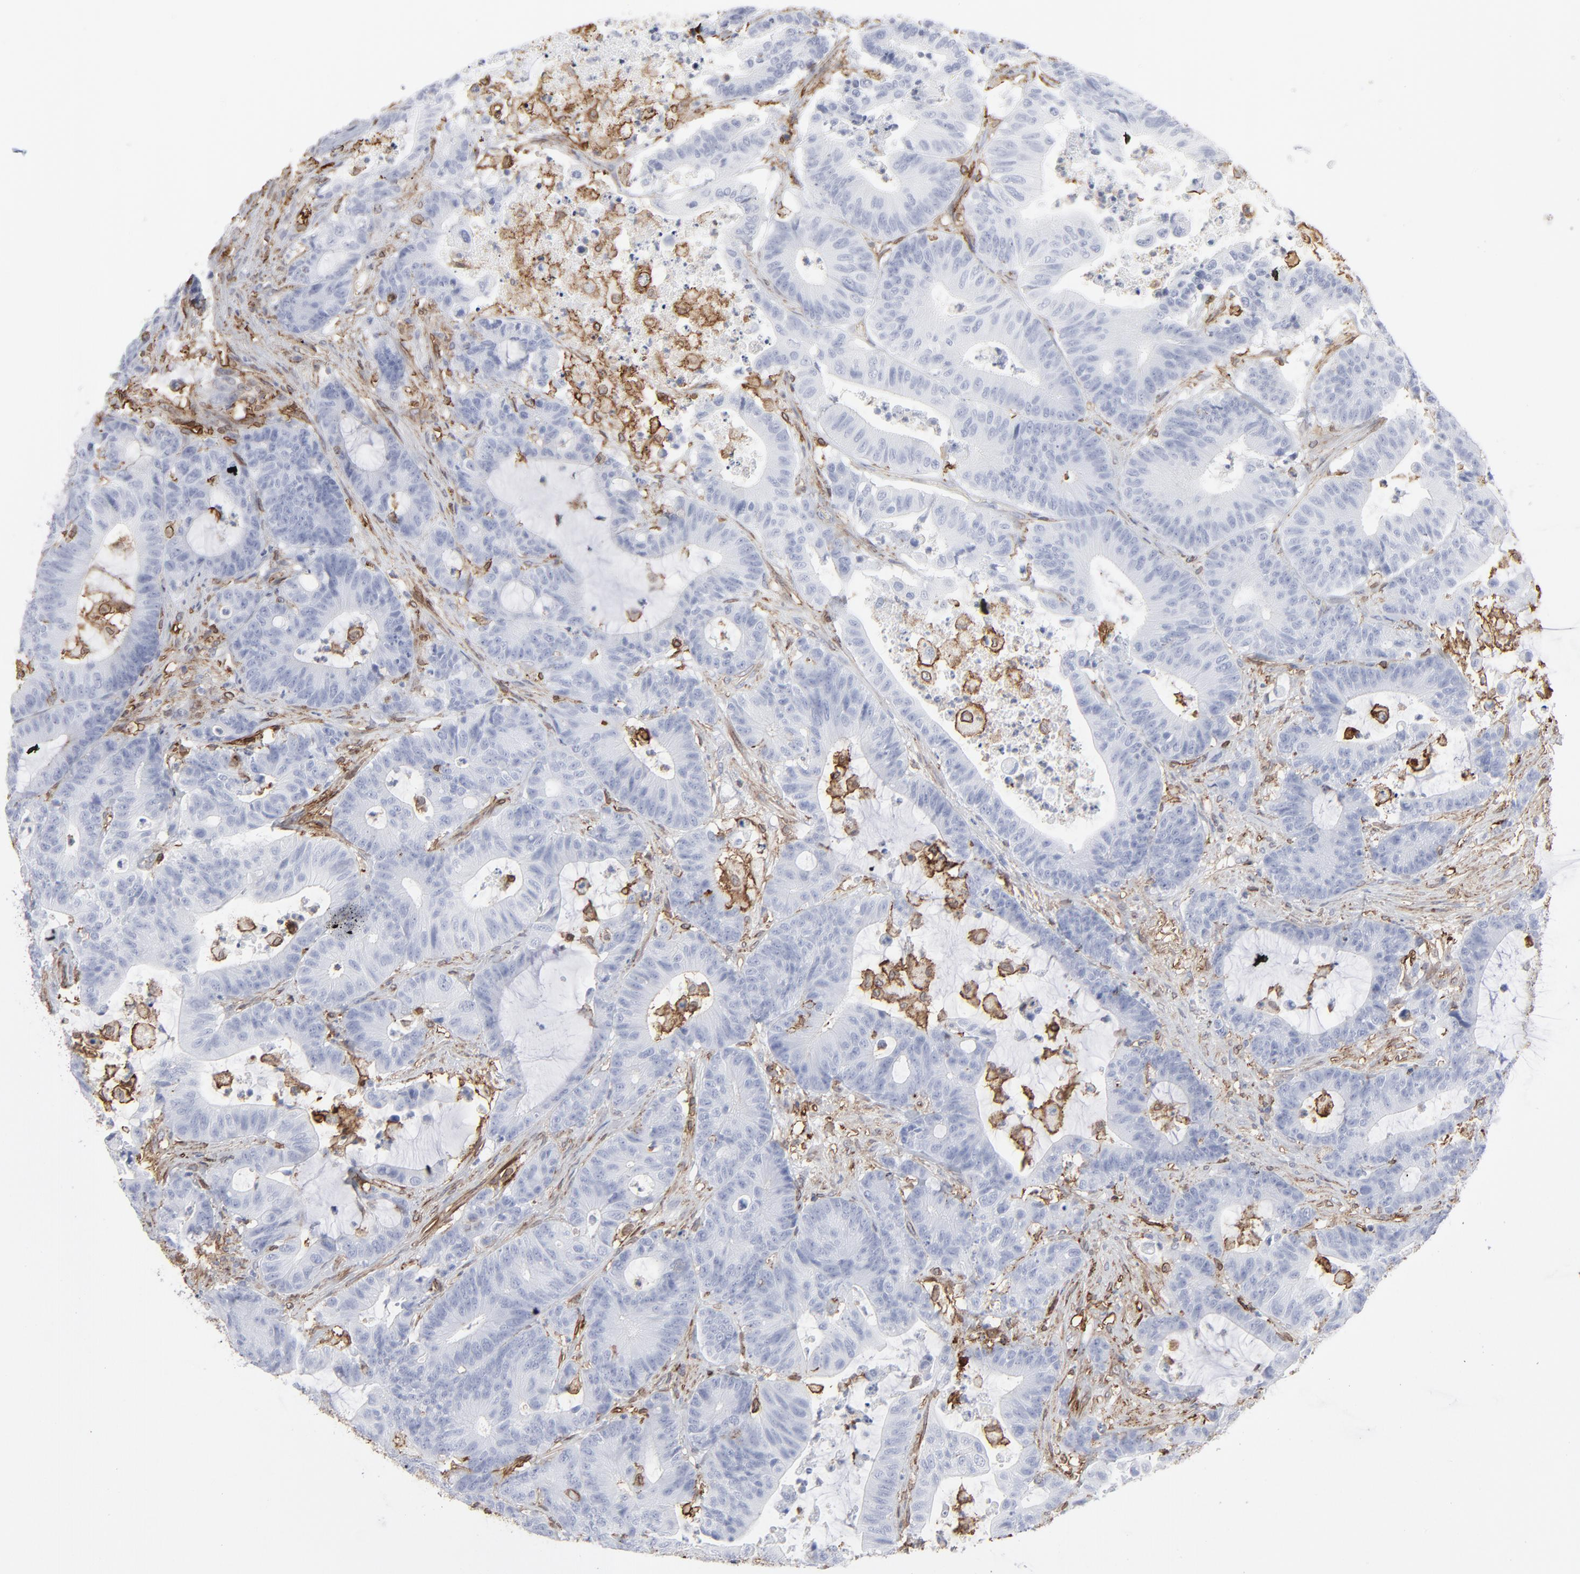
{"staining": {"intensity": "negative", "quantity": "none", "location": "none"}, "tissue": "colorectal cancer", "cell_type": "Tumor cells", "image_type": "cancer", "snomed": [{"axis": "morphology", "description": "Adenocarcinoma, NOS"}, {"axis": "topography", "description": "Colon"}], "caption": "A high-resolution micrograph shows IHC staining of adenocarcinoma (colorectal), which exhibits no significant expression in tumor cells. (DAB (3,3'-diaminobenzidine) IHC, high magnification).", "gene": "ANXA5", "patient": {"sex": "female", "age": 84}}